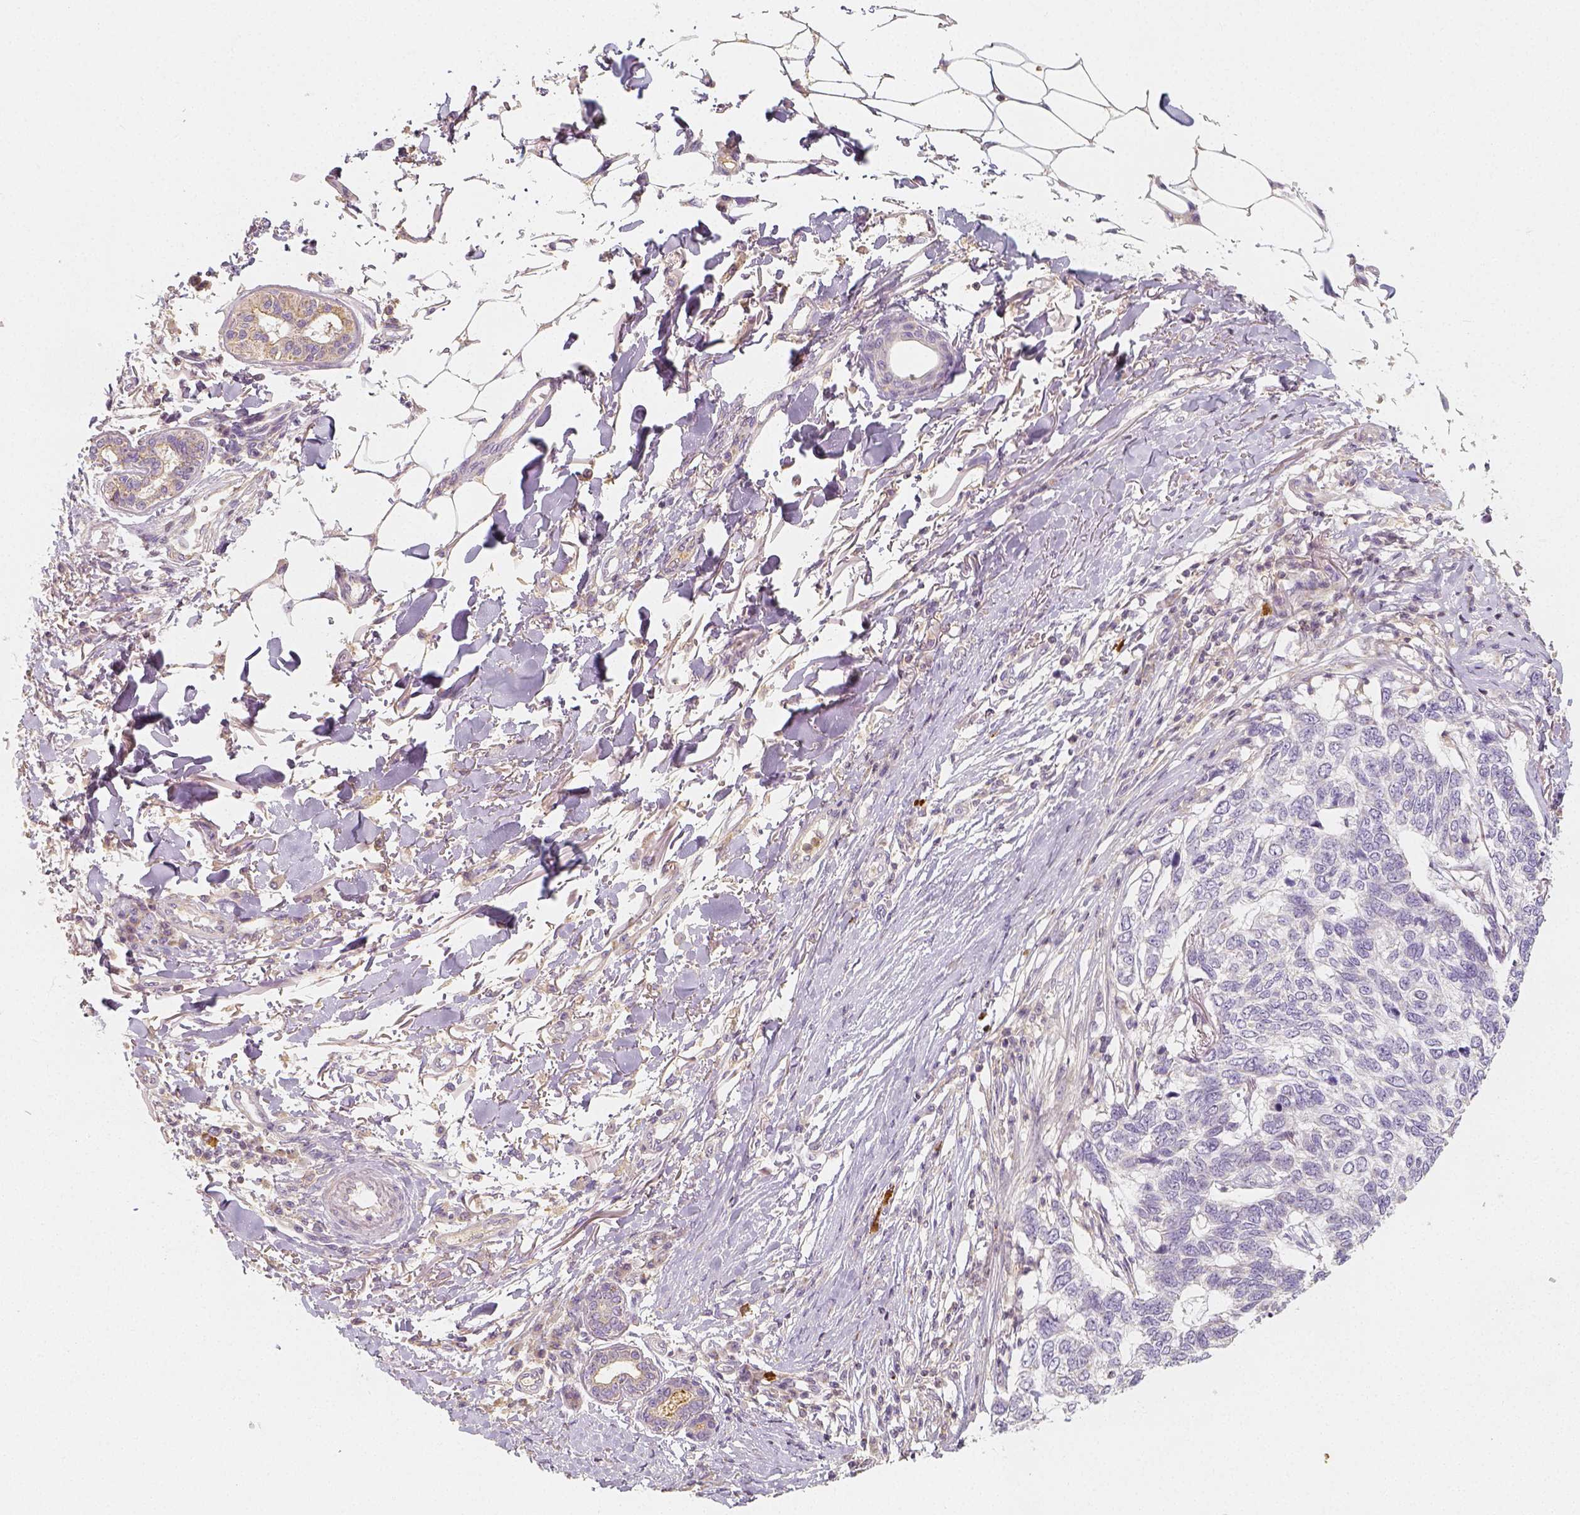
{"staining": {"intensity": "negative", "quantity": "none", "location": "none"}, "tissue": "skin cancer", "cell_type": "Tumor cells", "image_type": "cancer", "snomed": [{"axis": "morphology", "description": "Basal cell carcinoma"}, {"axis": "topography", "description": "Skin"}], "caption": "IHC histopathology image of skin basal cell carcinoma stained for a protein (brown), which exhibits no positivity in tumor cells.", "gene": "PTPRJ", "patient": {"sex": "female", "age": 65}}